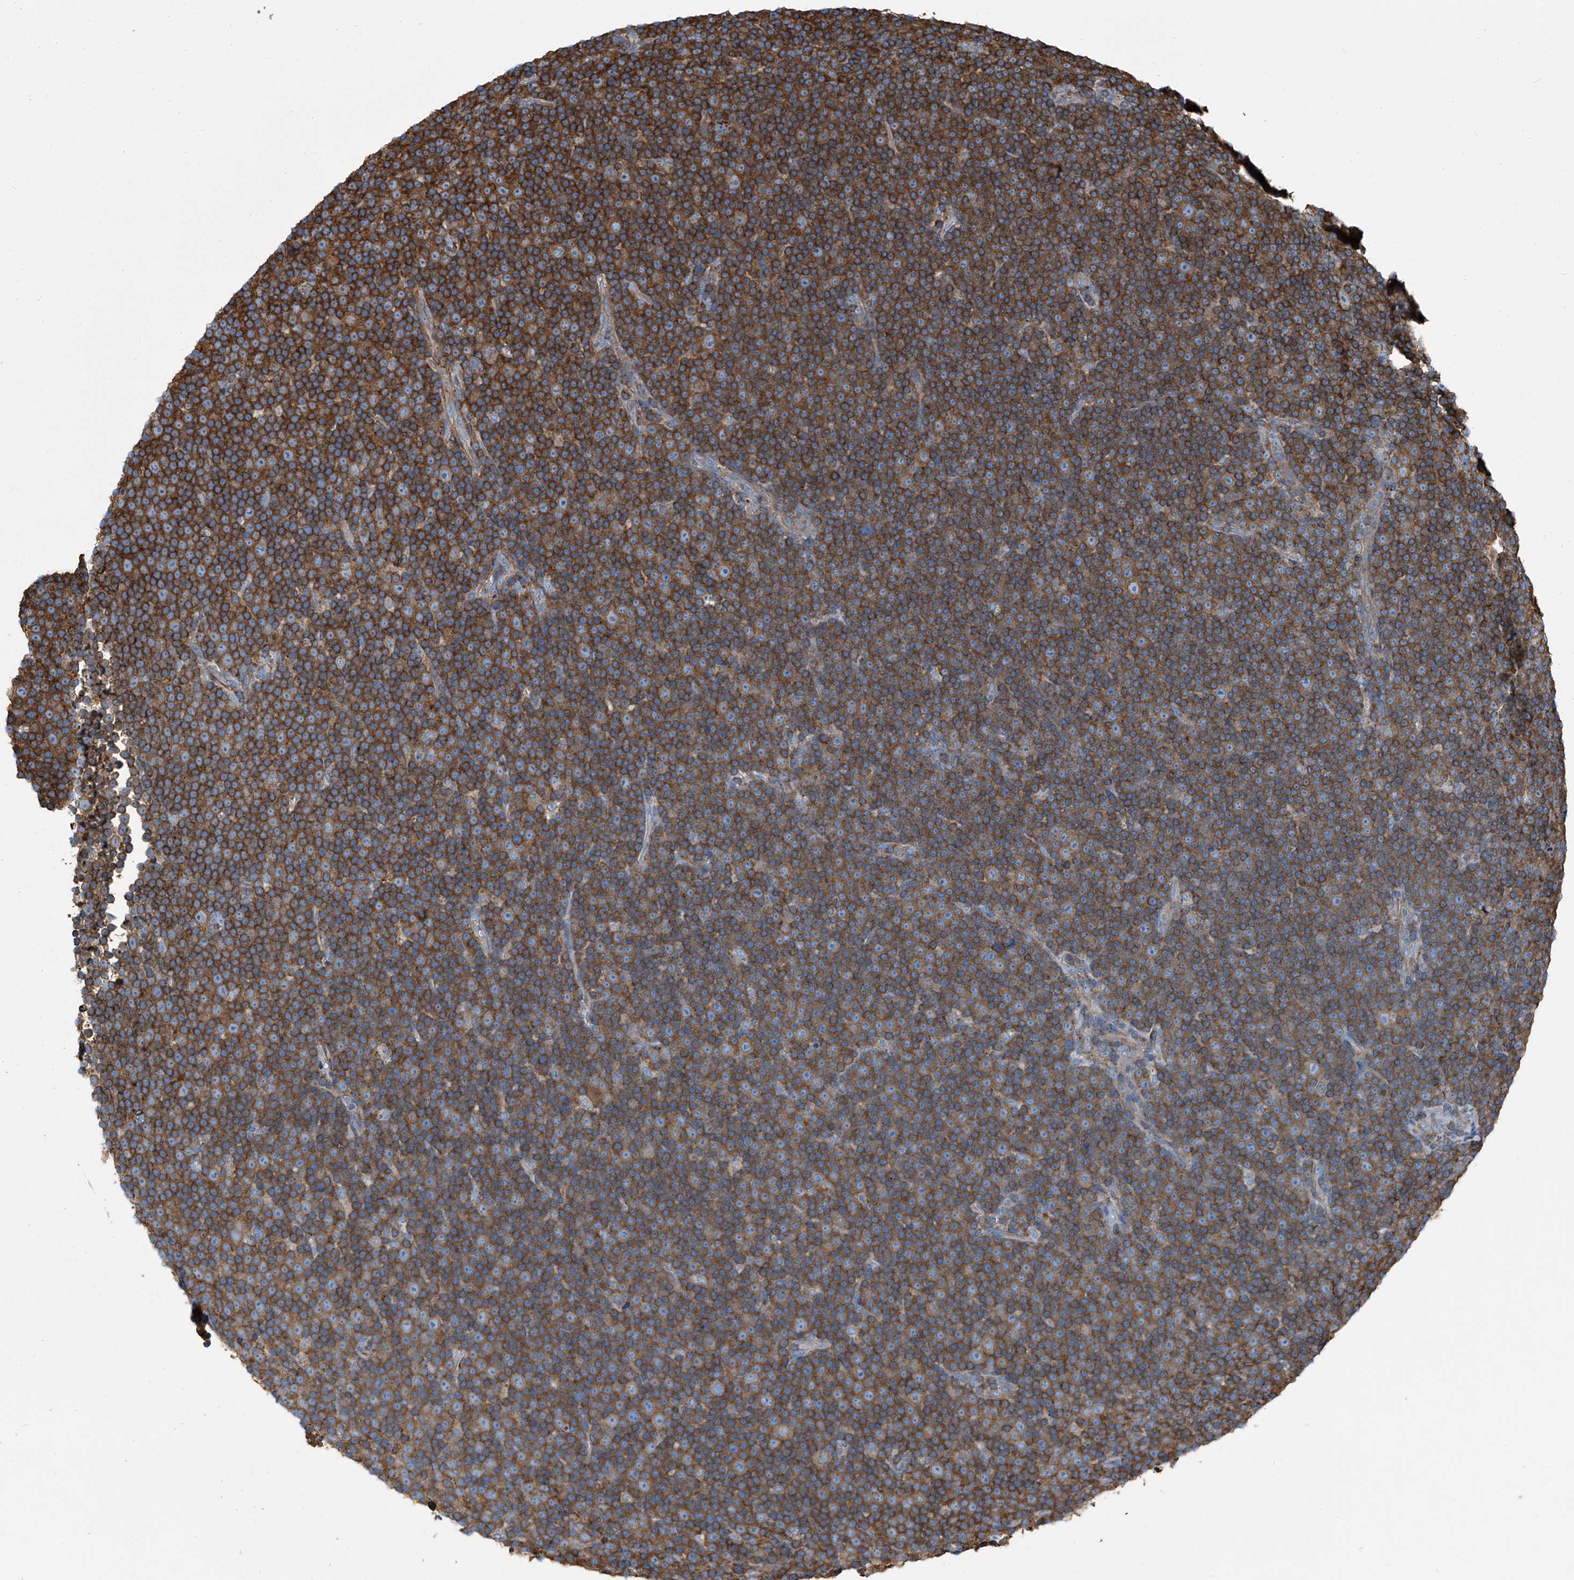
{"staining": {"intensity": "moderate", "quantity": ">75%", "location": "cytoplasmic/membranous"}, "tissue": "lymphoma", "cell_type": "Tumor cells", "image_type": "cancer", "snomed": [{"axis": "morphology", "description": "Malignant lymphoma, non-Hodgkin's type, Low grade"}, {"axis": "topography", "description": "Lymph node"}], "caption": "Lymphoma stained with a brown dye shows moderate cytoplasmic/membranous positive expression in approximately >75% of tumor cells.", "gene": "SEPTIN7", "patient": {"sex": "female", "age": 67}}